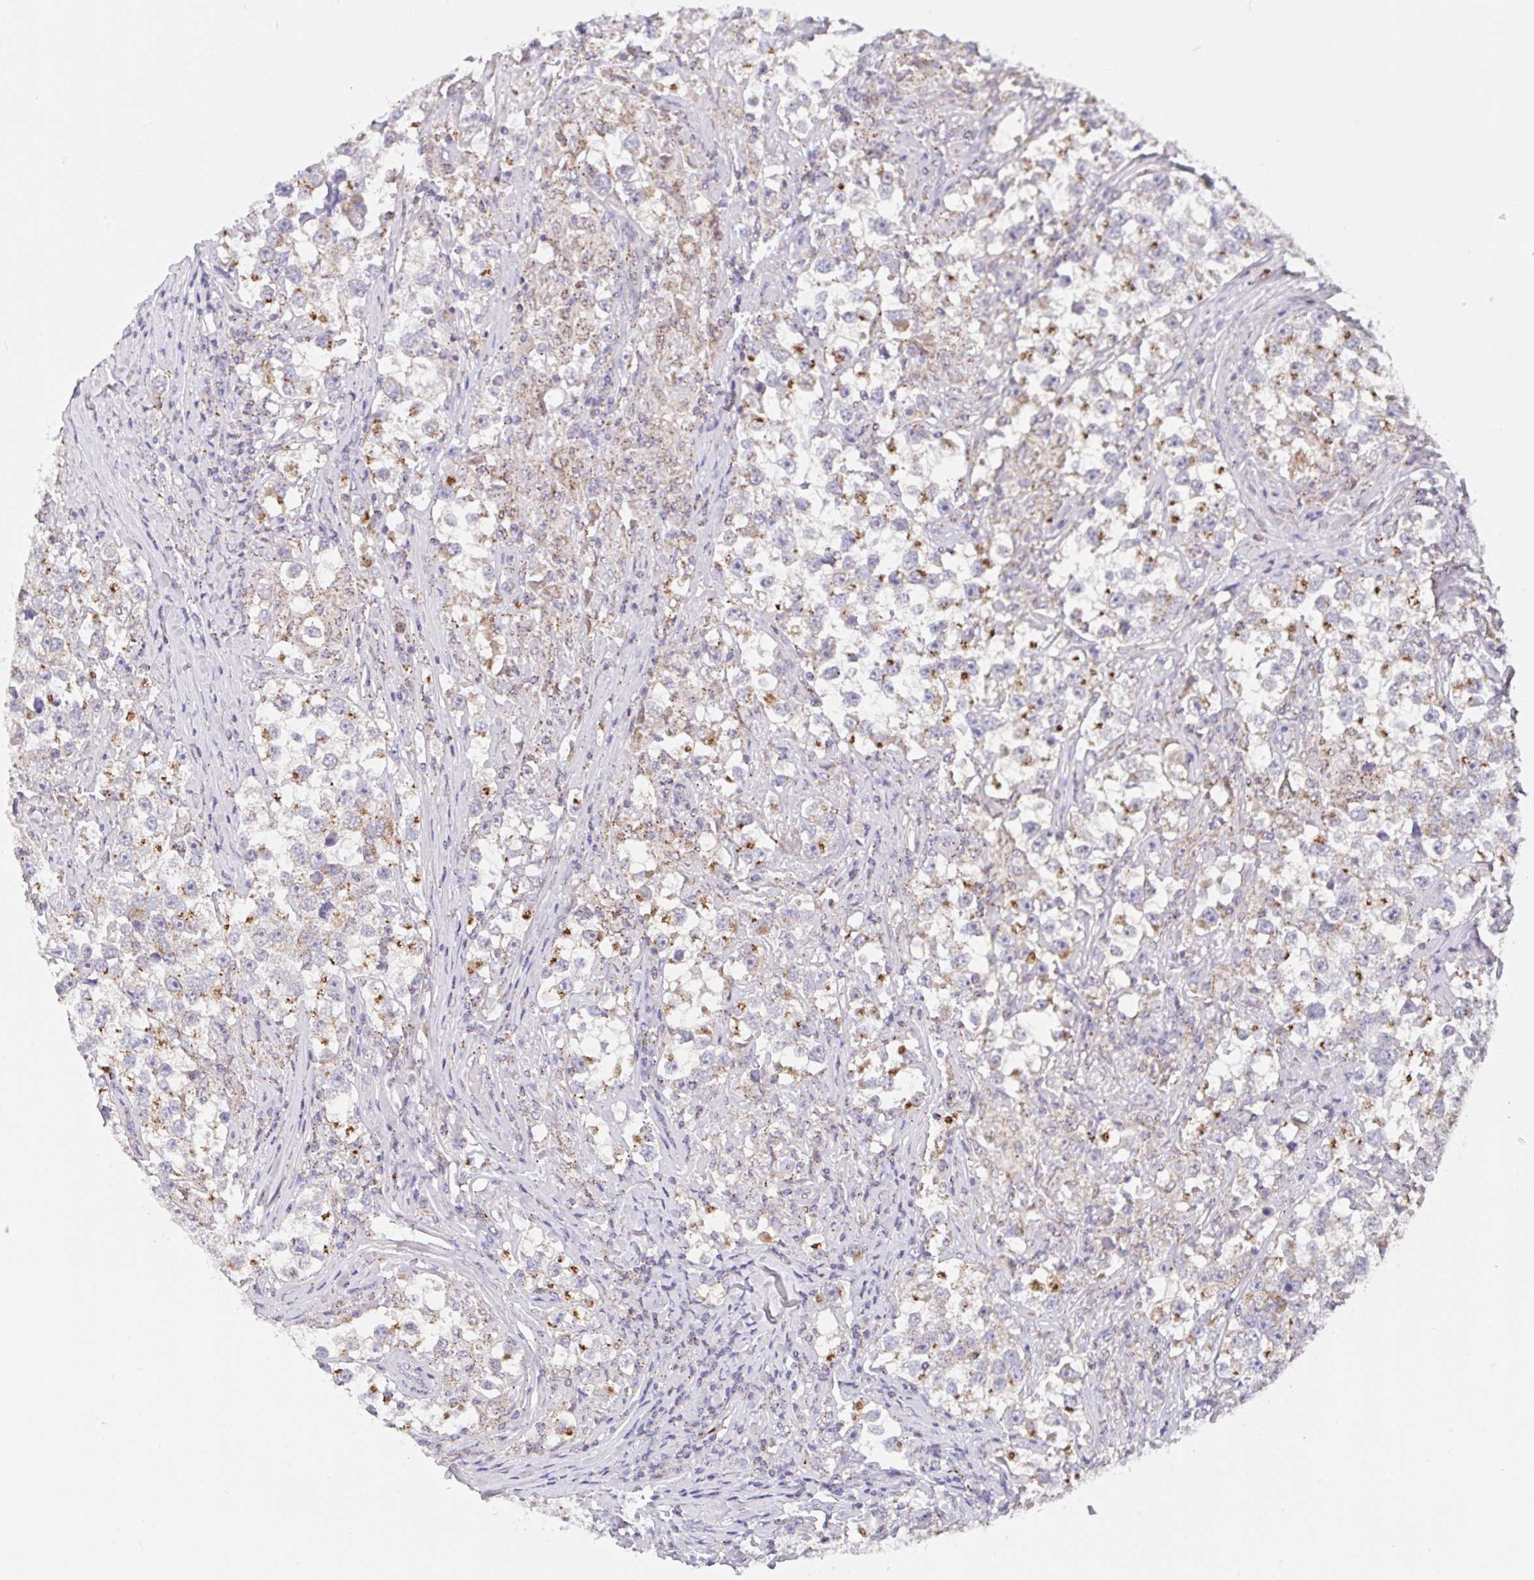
{"staining": {"intensity": "moderate", "quantity": "25%-75%", "location": "cytoplasmic/membranous"}, "tissue": "testis cancer", "cell_type": "Tumor cells", "image_type": "cancer", "snomed": [{"axis": "morphology", "description": "Seminoma, NOS"}, {"axis": "topography", "description": "Testis"}], "caption": "Tumor cells show moderate cytoplasmic/membranous expression in about 25%-75% of cells in testis cancer.", "gene": "PROSER3", "patient": {"sex": "male", "age": 46}}